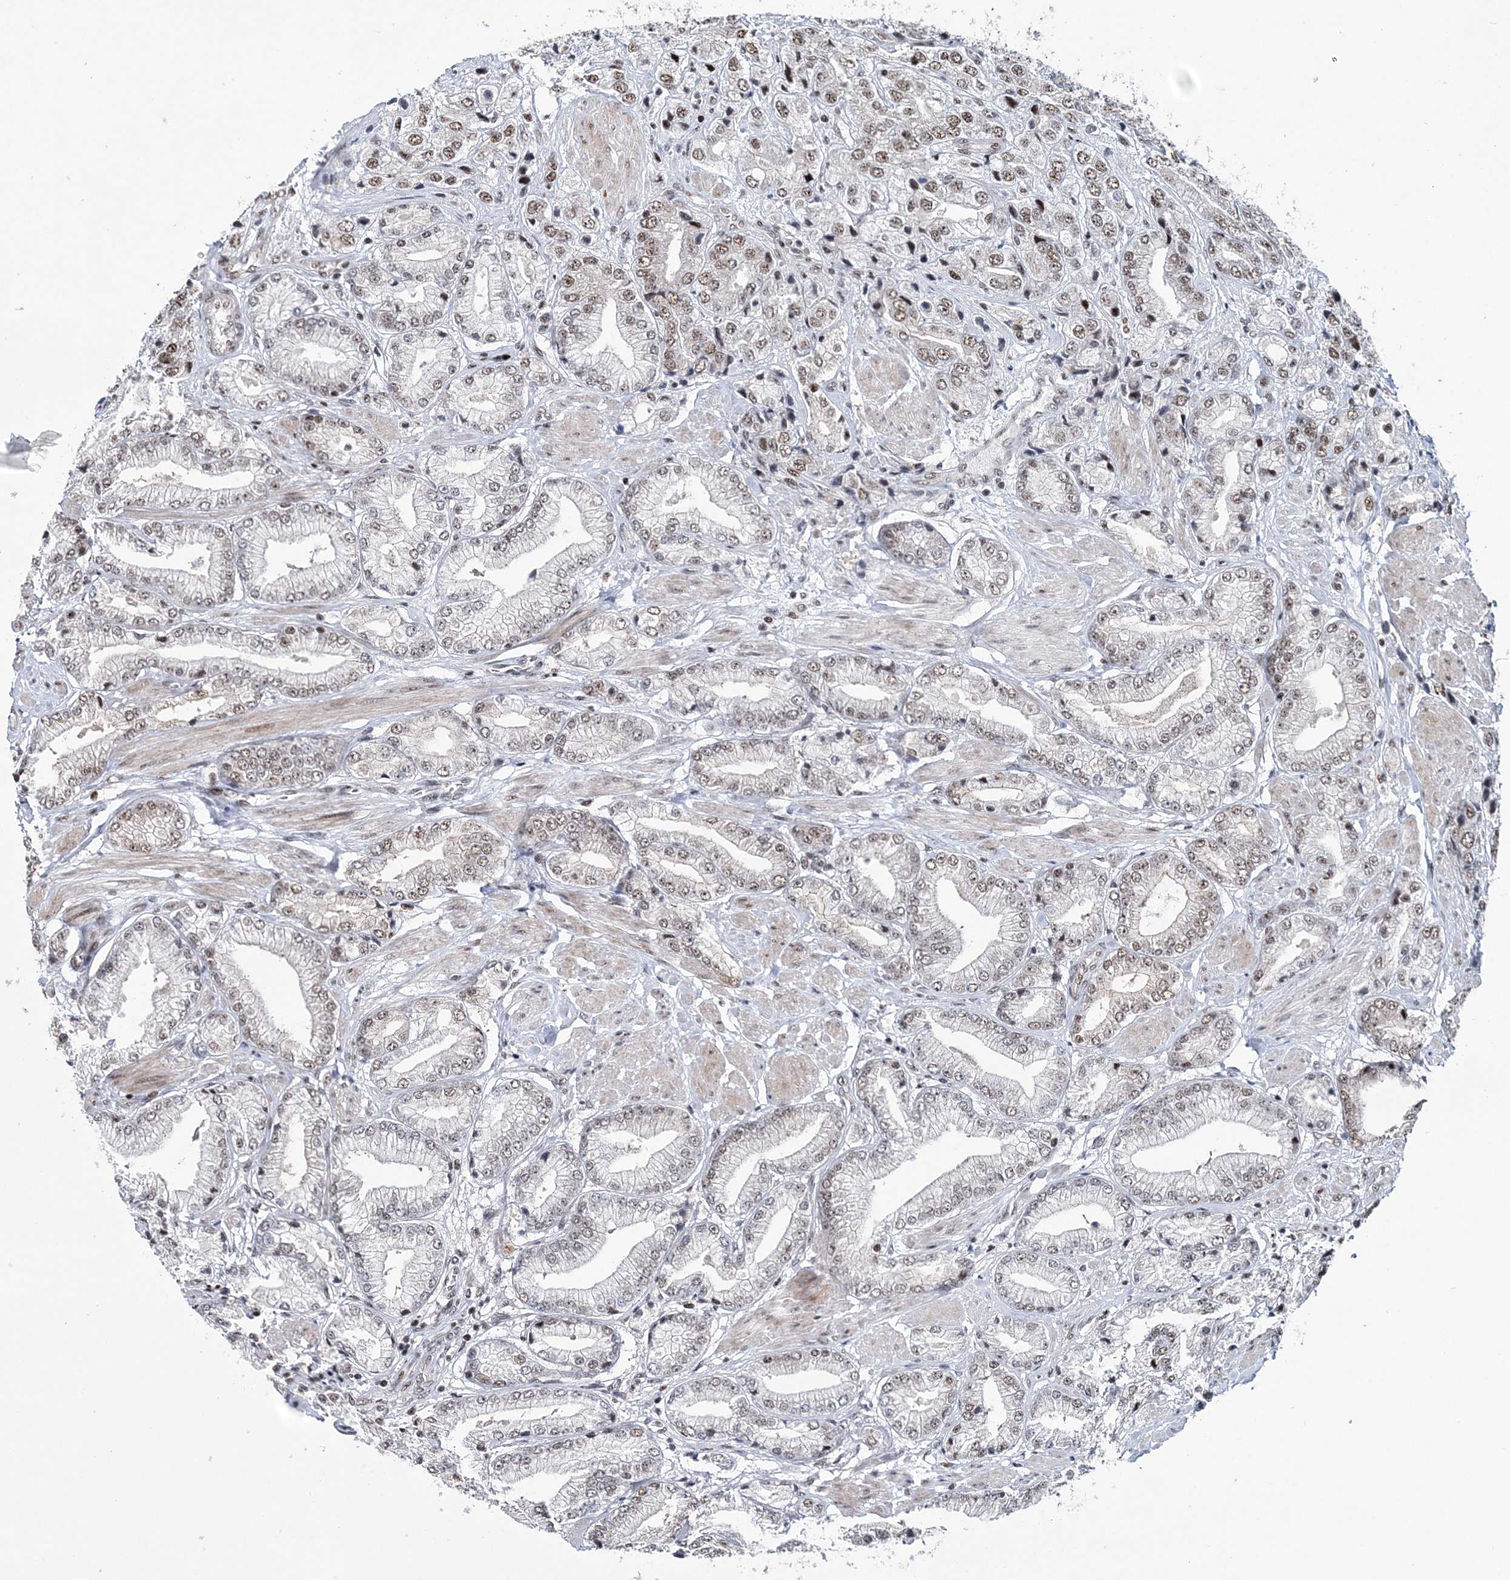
{"staining": {"intensity": "moderate", "quantity": "25%-75%", "location": "nuclear"}, "tissue": "prostate cancer", "cell_type": "Tumor cells", "image_type": "cancer", "snomed": [{"axis": "morphology", "description": "Adenocarcinoma, High grade"}, {"axis": "topography", "description": "Prostate"}], "caption": "Human adenocarcinoma (high-grade) (prostate) stained with a brown dye displays moderate nuclear positive staining in about 25%-75% of tumor cells.", "gene": "TATDN2", "patient": {"sex": "male", "age": 50}}